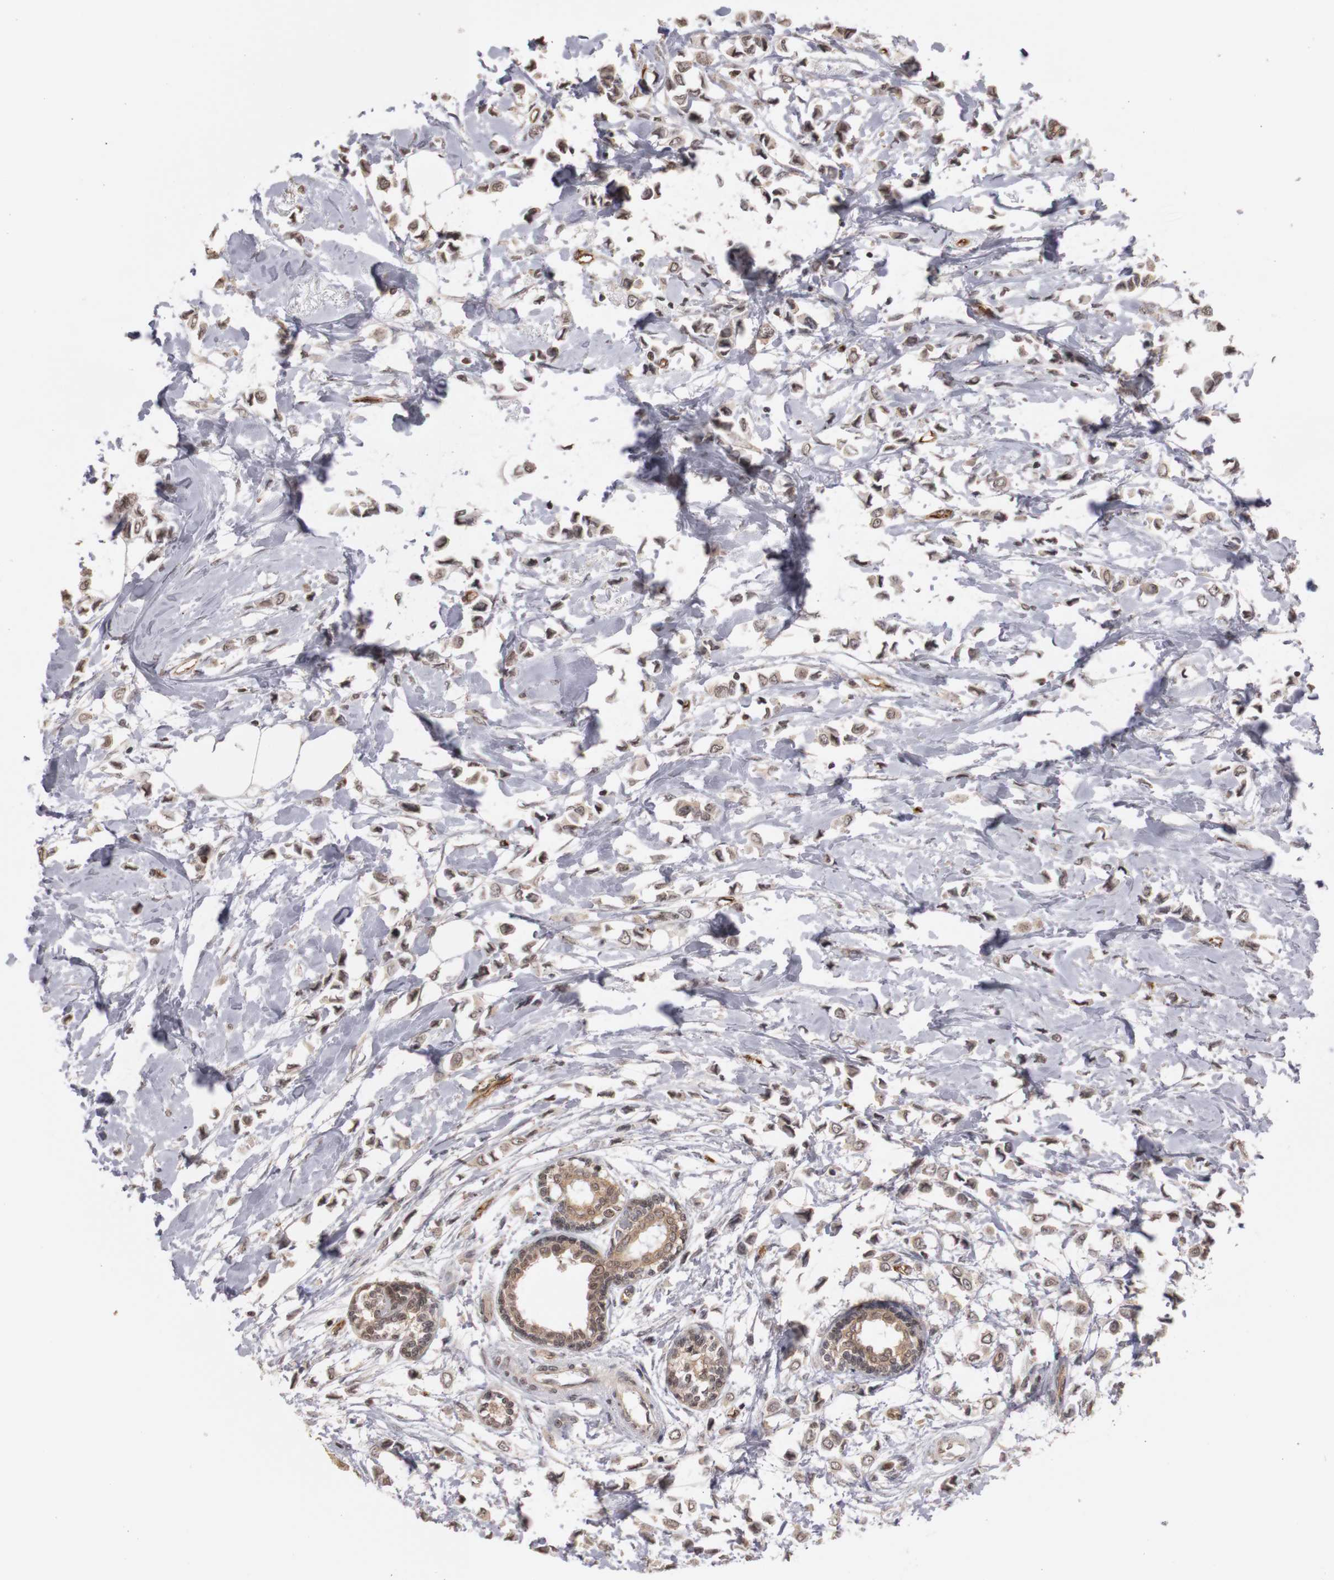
{"staining": {"intensity": "weak", "quantity": ">75%", "location": "cytoplasmic/membranous,nuclear"}, "tissue": "breast cancer", "cell_type": "Tumor cells", "image_type": "cancer", "snomed": [{"axis": "morphology", "description": "Lobular carcinoma"}, {"axis": "topography", "description": "Breast"}], "caption": "Immunohistochemistry (IHC) histopathology image of neoplastic tissue: human breast cancer stained using immunohistochemistry (IHC) reveals low levels of weak protein expression localized specifically in the cytoplasmic/membranous and nuclear of tumor cells, appearing as a cytoplasmic/membranous and nuclear brown color.", "gene": "PLEKHA1", "patient": {"sex": "female", "age": 51}}